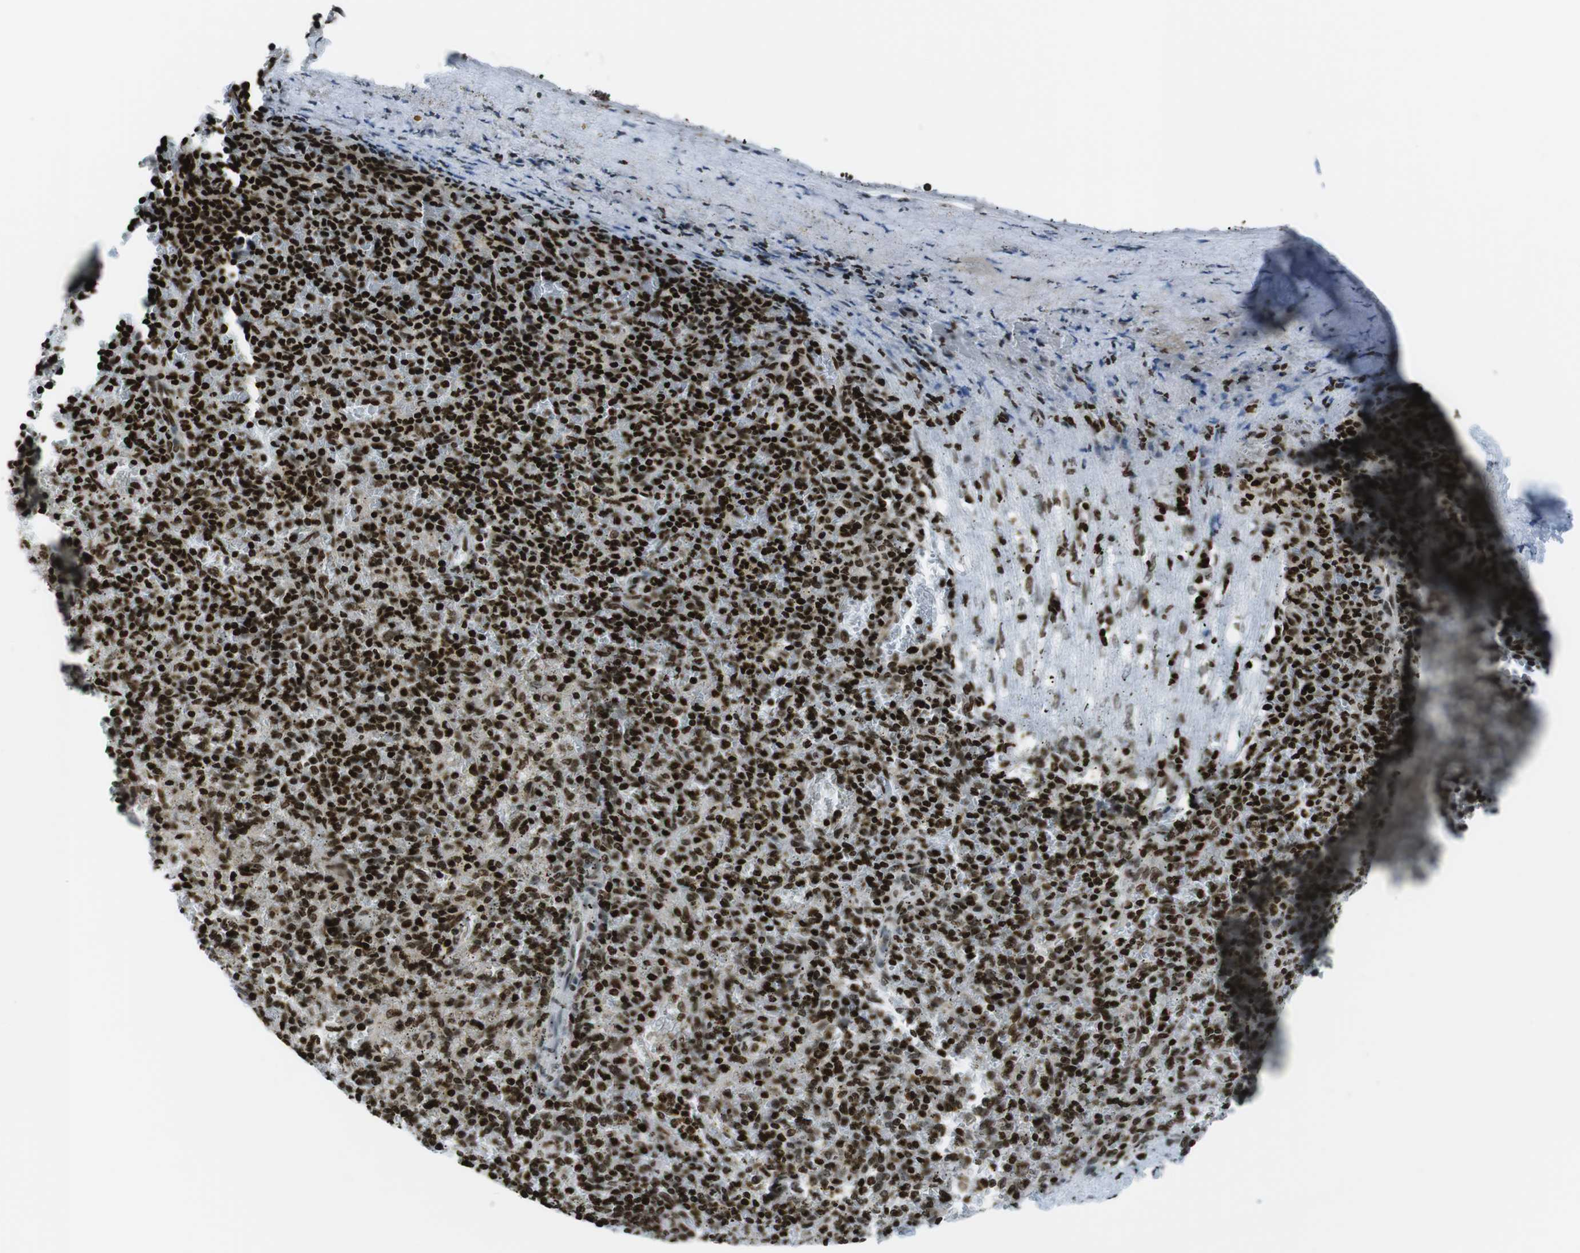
{"staining": {"intensity": "strong", "quantity": ">75%", "location": "nuclear"}, "tissue": "spleen", "cell_type": "Cells in red pulp", "image_type": "normal", "snomed": [{"axis": "morphology", "description": "Normal tissue, NOS"}, {"axis": "topography", "description": "Spleen"}], "caption": "The photomicrograph demonstrates immunohistochemical staining of normal spleen. There is strong nuclear staining is appreciated in approximately >75% of cells in red pulp.", "gene": "H2AC8", "patient": {"sex": "male", "age": 72}}